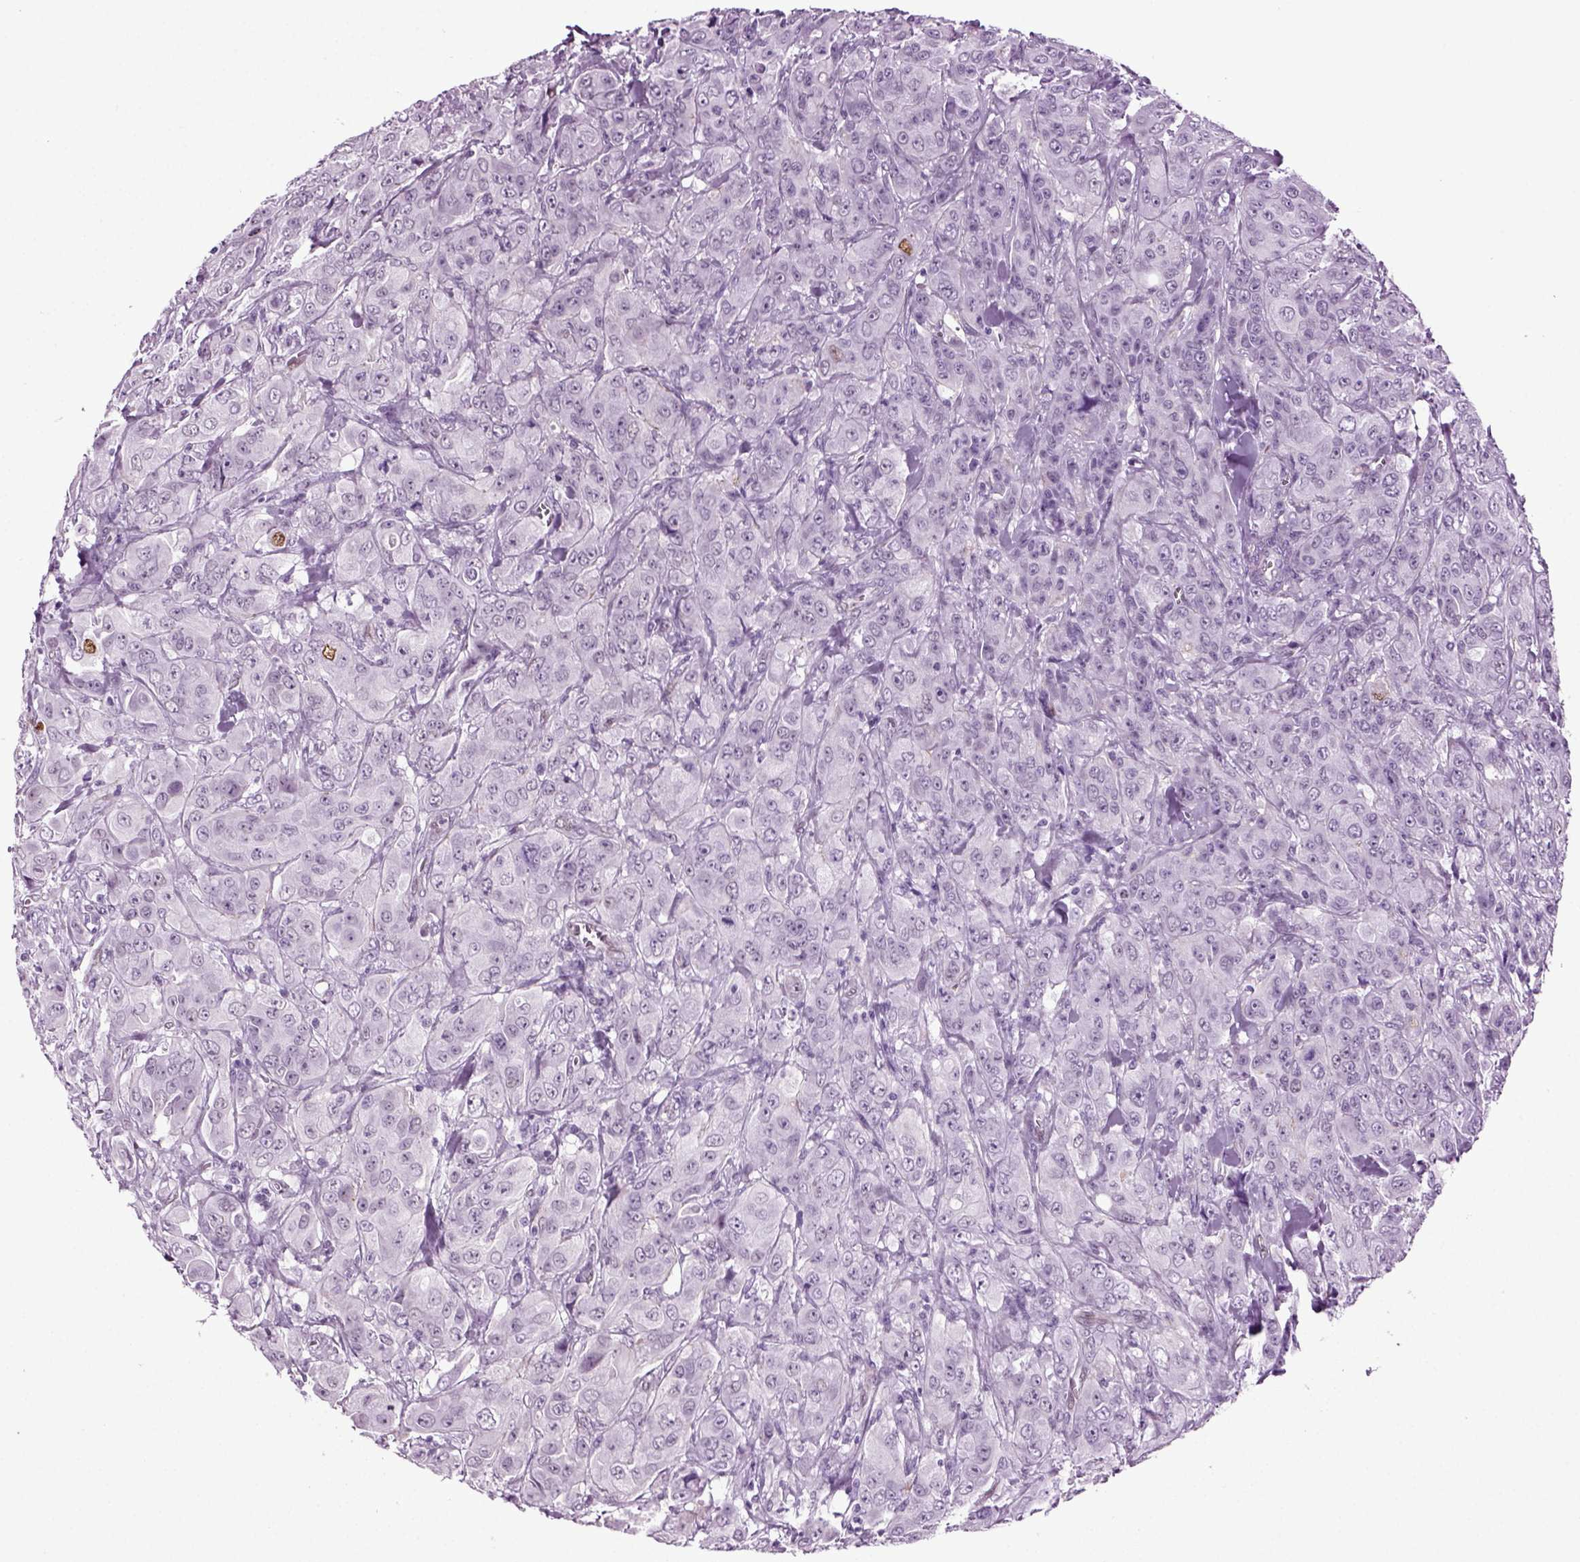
{"staining": {"intensity": "negative", "quantity": "none", "location": "none"}, "tissue": "breast cancer", "cell_type": "Tumor cells", "image_type": "cancer", "snomed": [{"axis": "morphology", "description": "Duct carcinoma"}, {"axis": "topography", "description": "Breast"}], "caption": "Breast cancer (infiltrating ductal carcinoma) was stained to show a protein in brown. There is no significant positivity in tumor cells.", "gene": "RFX3", "patient": {"sex": "female", "age": 43}}